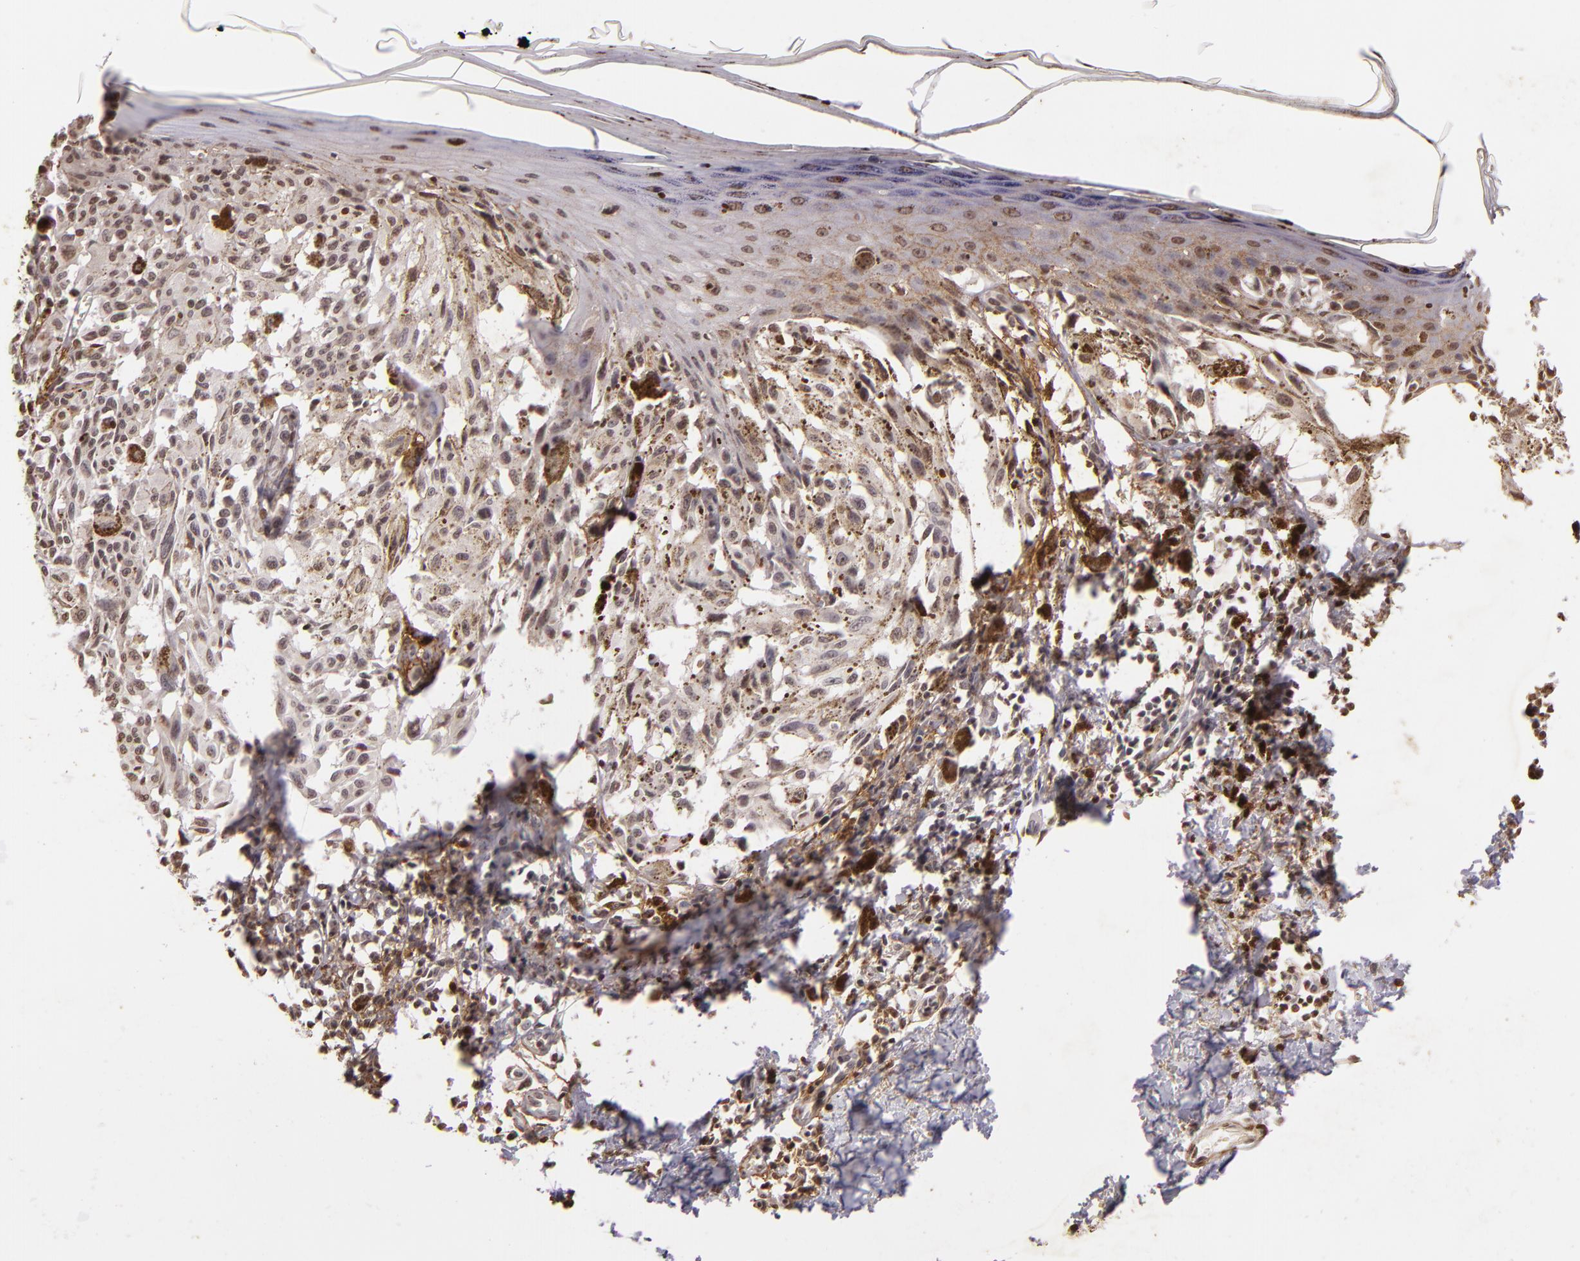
{"staining": {"intensity": "weak", "quantity": "25%-75%", "location": "nuclear"}, "tissue": "melanoma", "cell_type": "Tumor cells", "image_type": "cancer", "snomed": [{"axis": "morphology", "description": "Malignant melanoma, NOS"}, {"axis": "topography", "description": "Skin"}], "caption": "Human melanoma stained with a brown dye shows weak nuclear positive staining in about 25%-75% of tumor cells.", "gene": "THRB", "patient": {"sex": "female", "age": 72}}